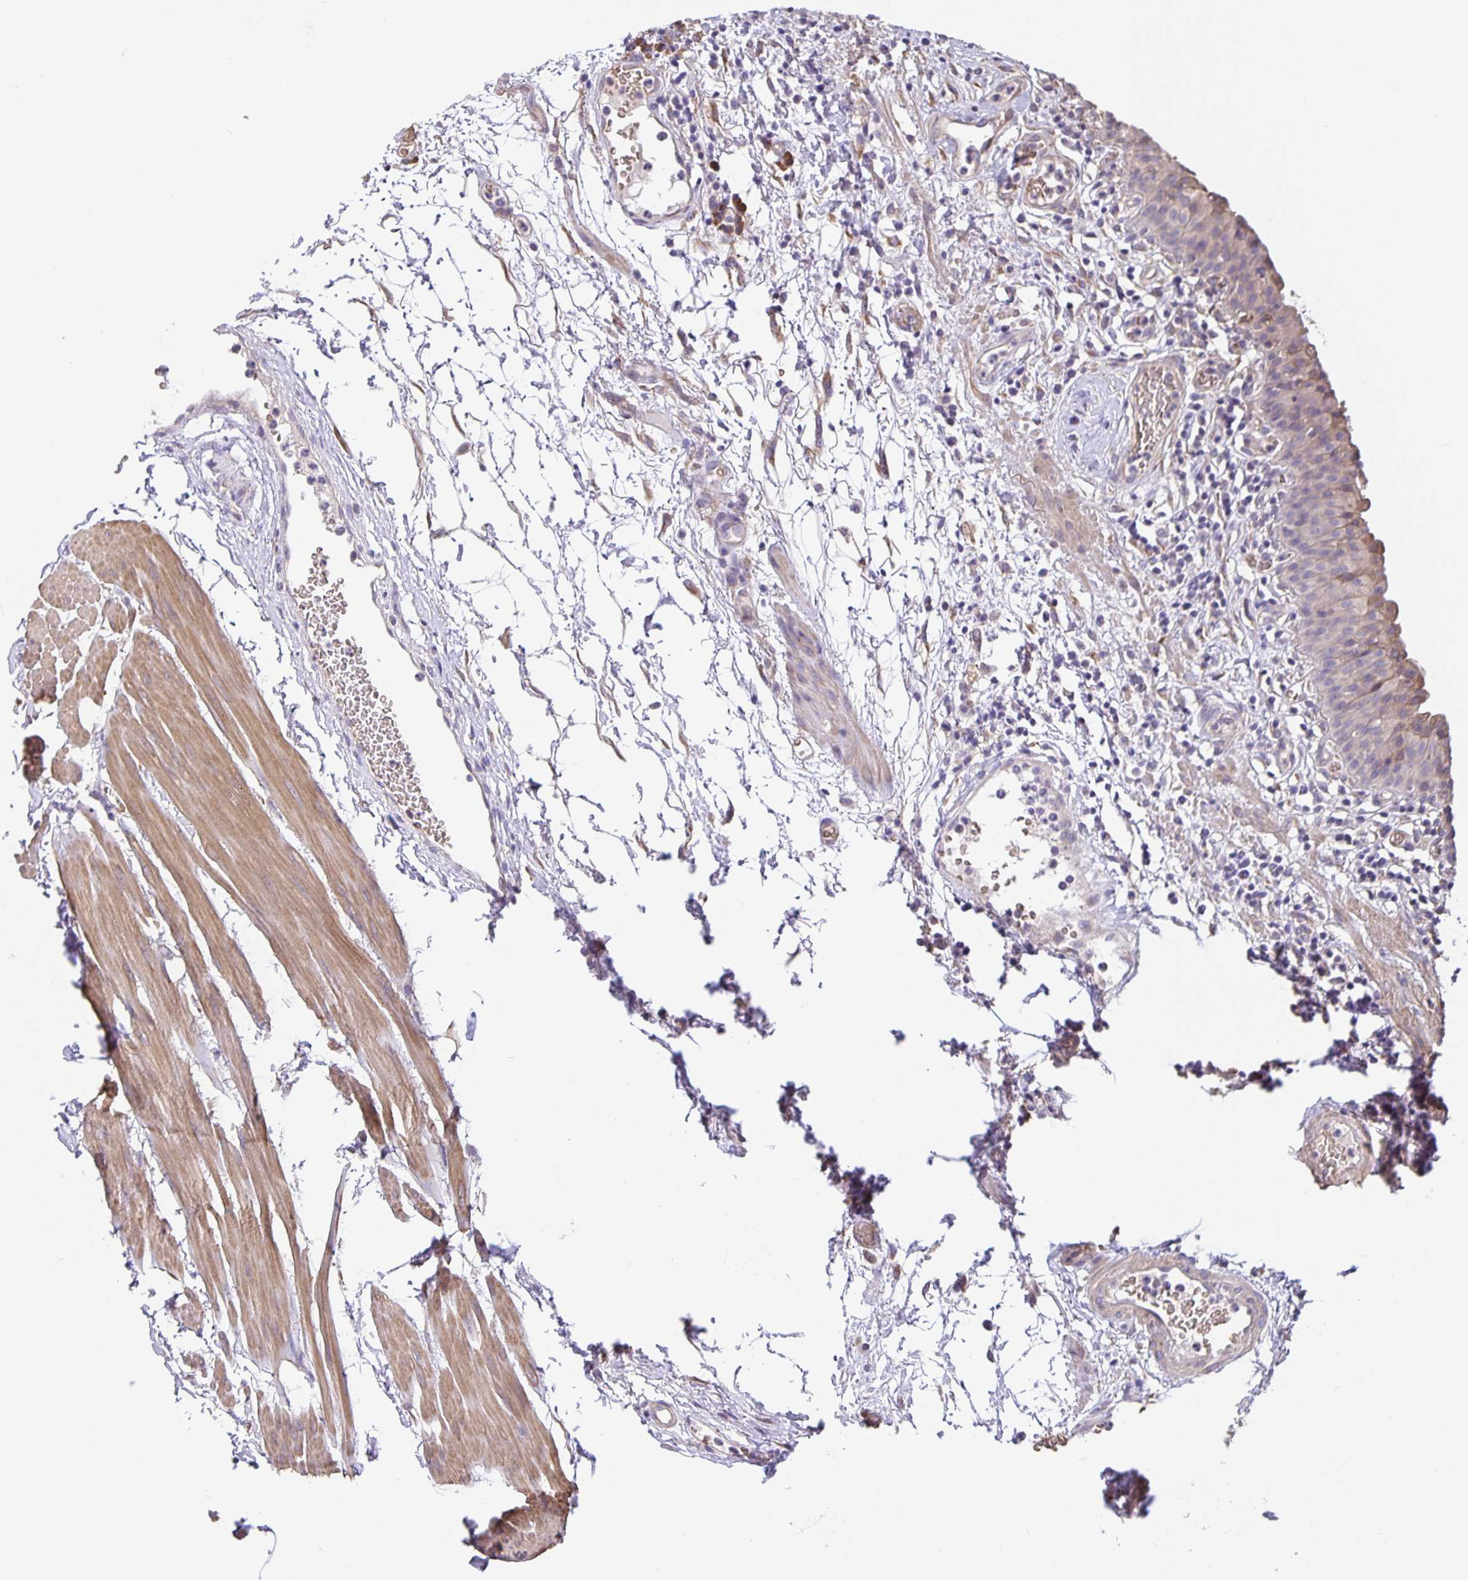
{"staining": {"intensity": "weak", "quantity": "<25%", "location": "cytoplasmic/membranous"}, "tissue": "urinary bladder", "cell_type": "Urothelial cells", "image_type": "normal", "snomed": [{"axis": "morphology", "description": "Normal tissue, NOS"}, {"axis": "morphology", "description": "Inflammation, NOS"}, {"axis": "topography", "description": "Urinary bladder"}], "caption": "Protein analysis of benign urinary bladder reveals no significant staining in urothelial cells.", "gene": "TMEM71", "patient": {"sex": "male", "age": 57}}